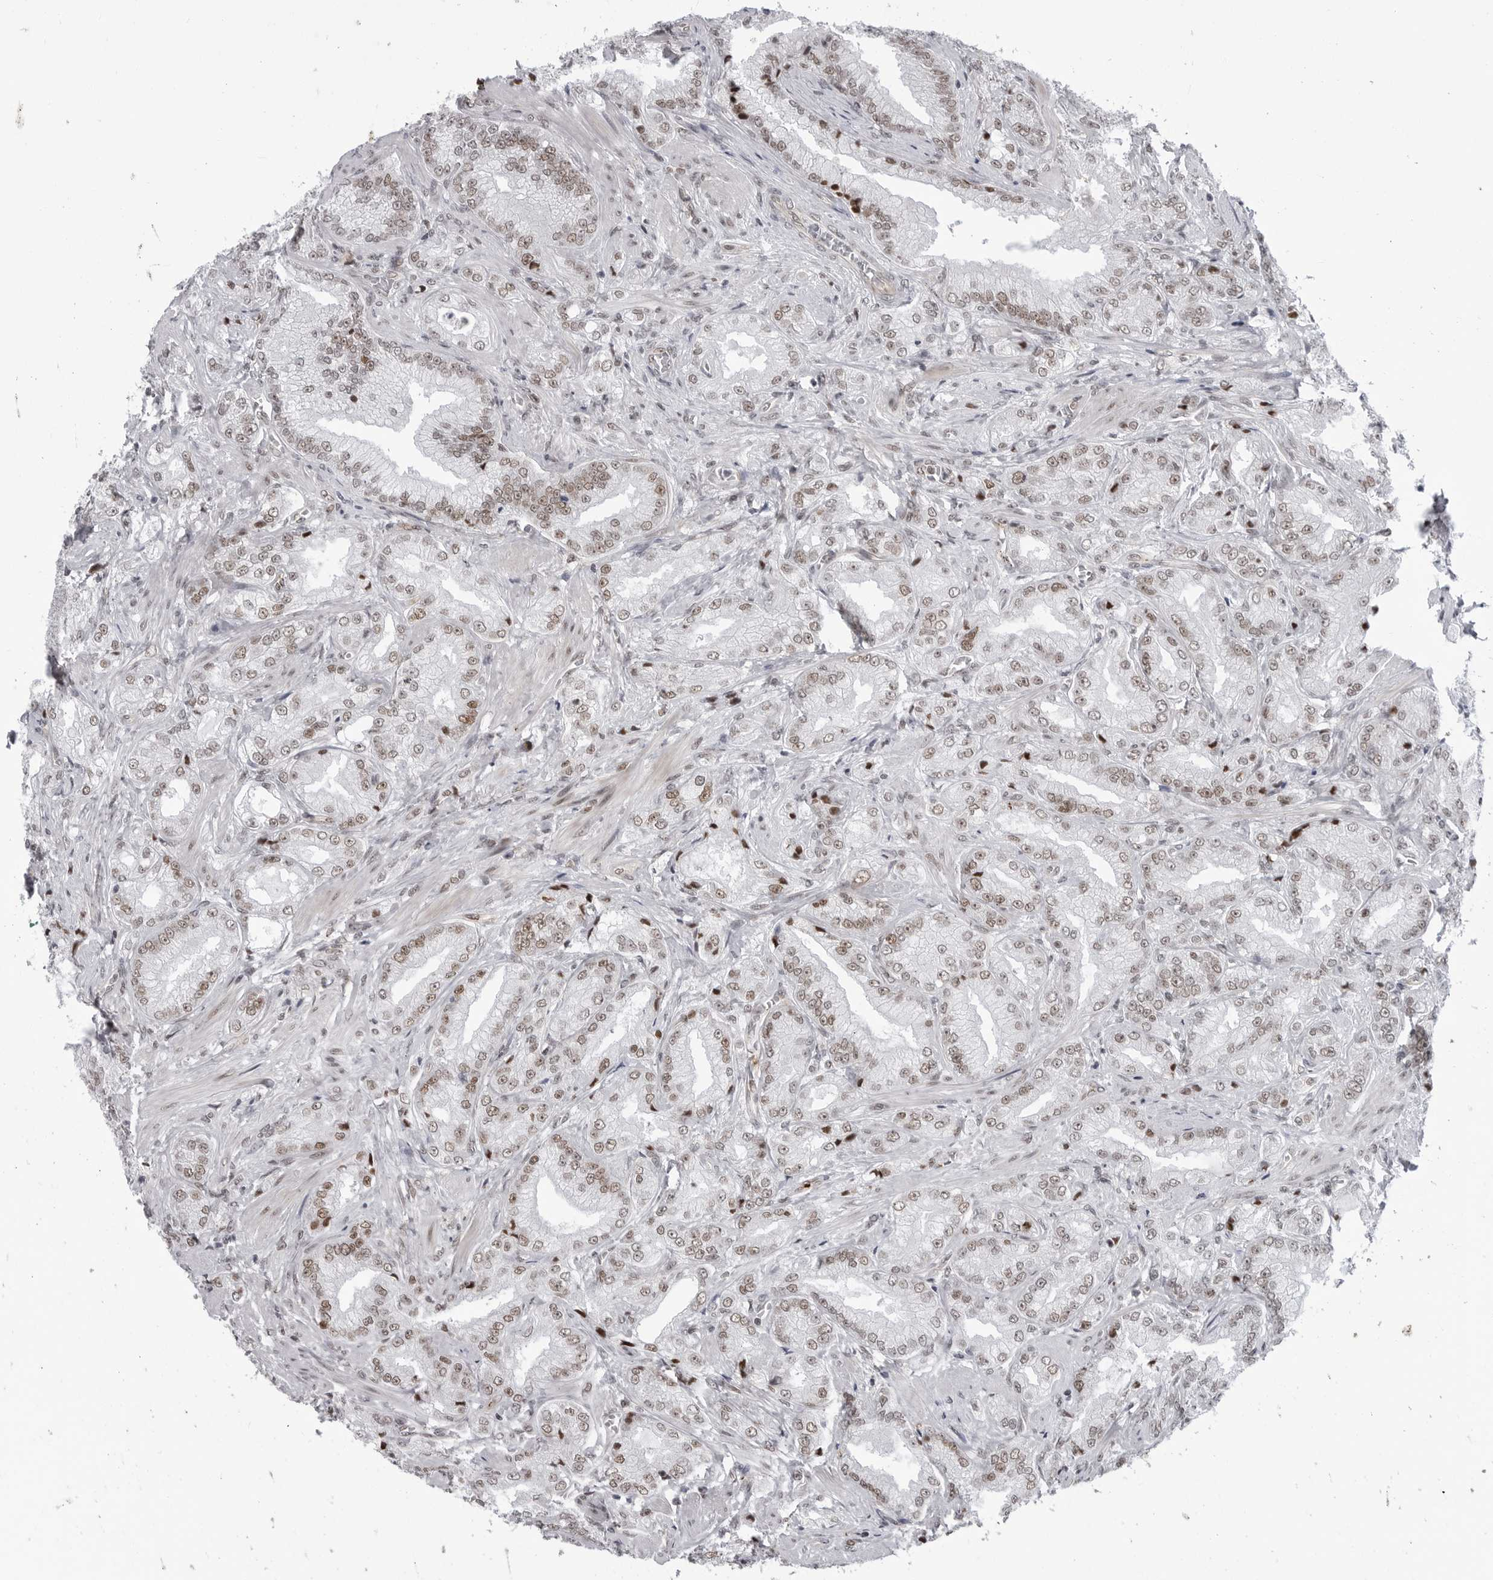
{"staining": {"intensity": "moderate", "quantity": ">75%", "location": "nuclear"}, "tissue": "prostate cancer", "cell_type": "Tumor cells", "image_type": "cancer", "snomed": [{"axis": "morphology", "description": "Adenocarcinoma, Low grade"}, {"axis": "topography", "description": "Prostate"}], "caption": "Approximately >75% of tumor cells in prostate low-grade adenocarcinoma show moderate nuclear protein positivity as visualized by brown immunohistochemical staining.", "gene": "RNF26", "patient": {"sex": "male", "age": 62}}